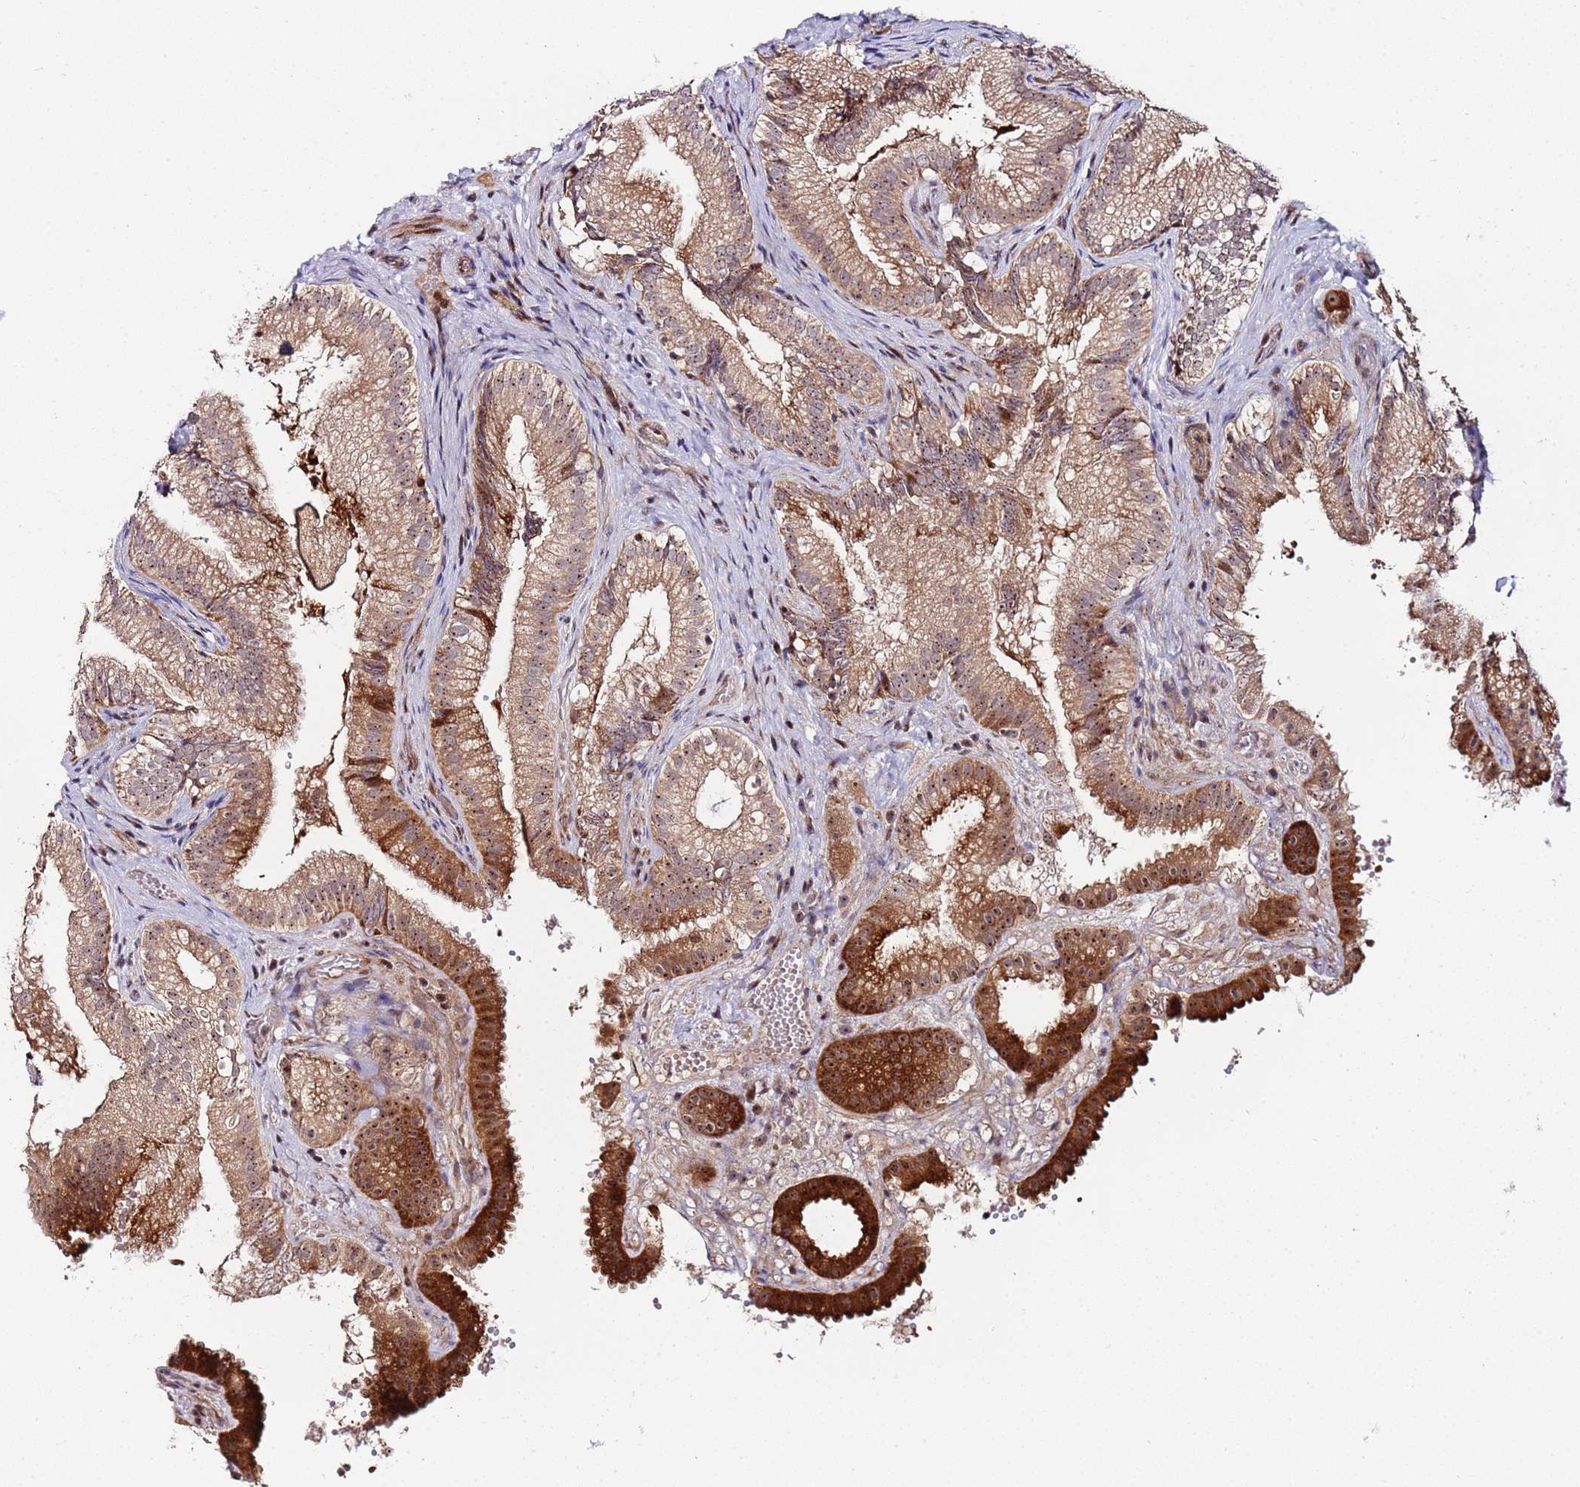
{"staining": {"intensity": "strong", "quantity": "25%-75%", "location": "cytoplasmic/membranous,nuclear"}, "tissue": "gallbladder", "cell_type": "Glandular cells", "image_type": "normal", "snomed": [{"axis": "morphology", "description": "Normal tissue, NOS"}, {"axis": "topography", "description": "Gallbladder"}], "caption": "Immunohistochemistry of normal gallbladder shows high levels of strong cytoplasmic/membranous,nuclear staining in about 25%-75% of glandular cells.", "gene": "KRI1", "patient": {"sex": "female", "age": 30}}